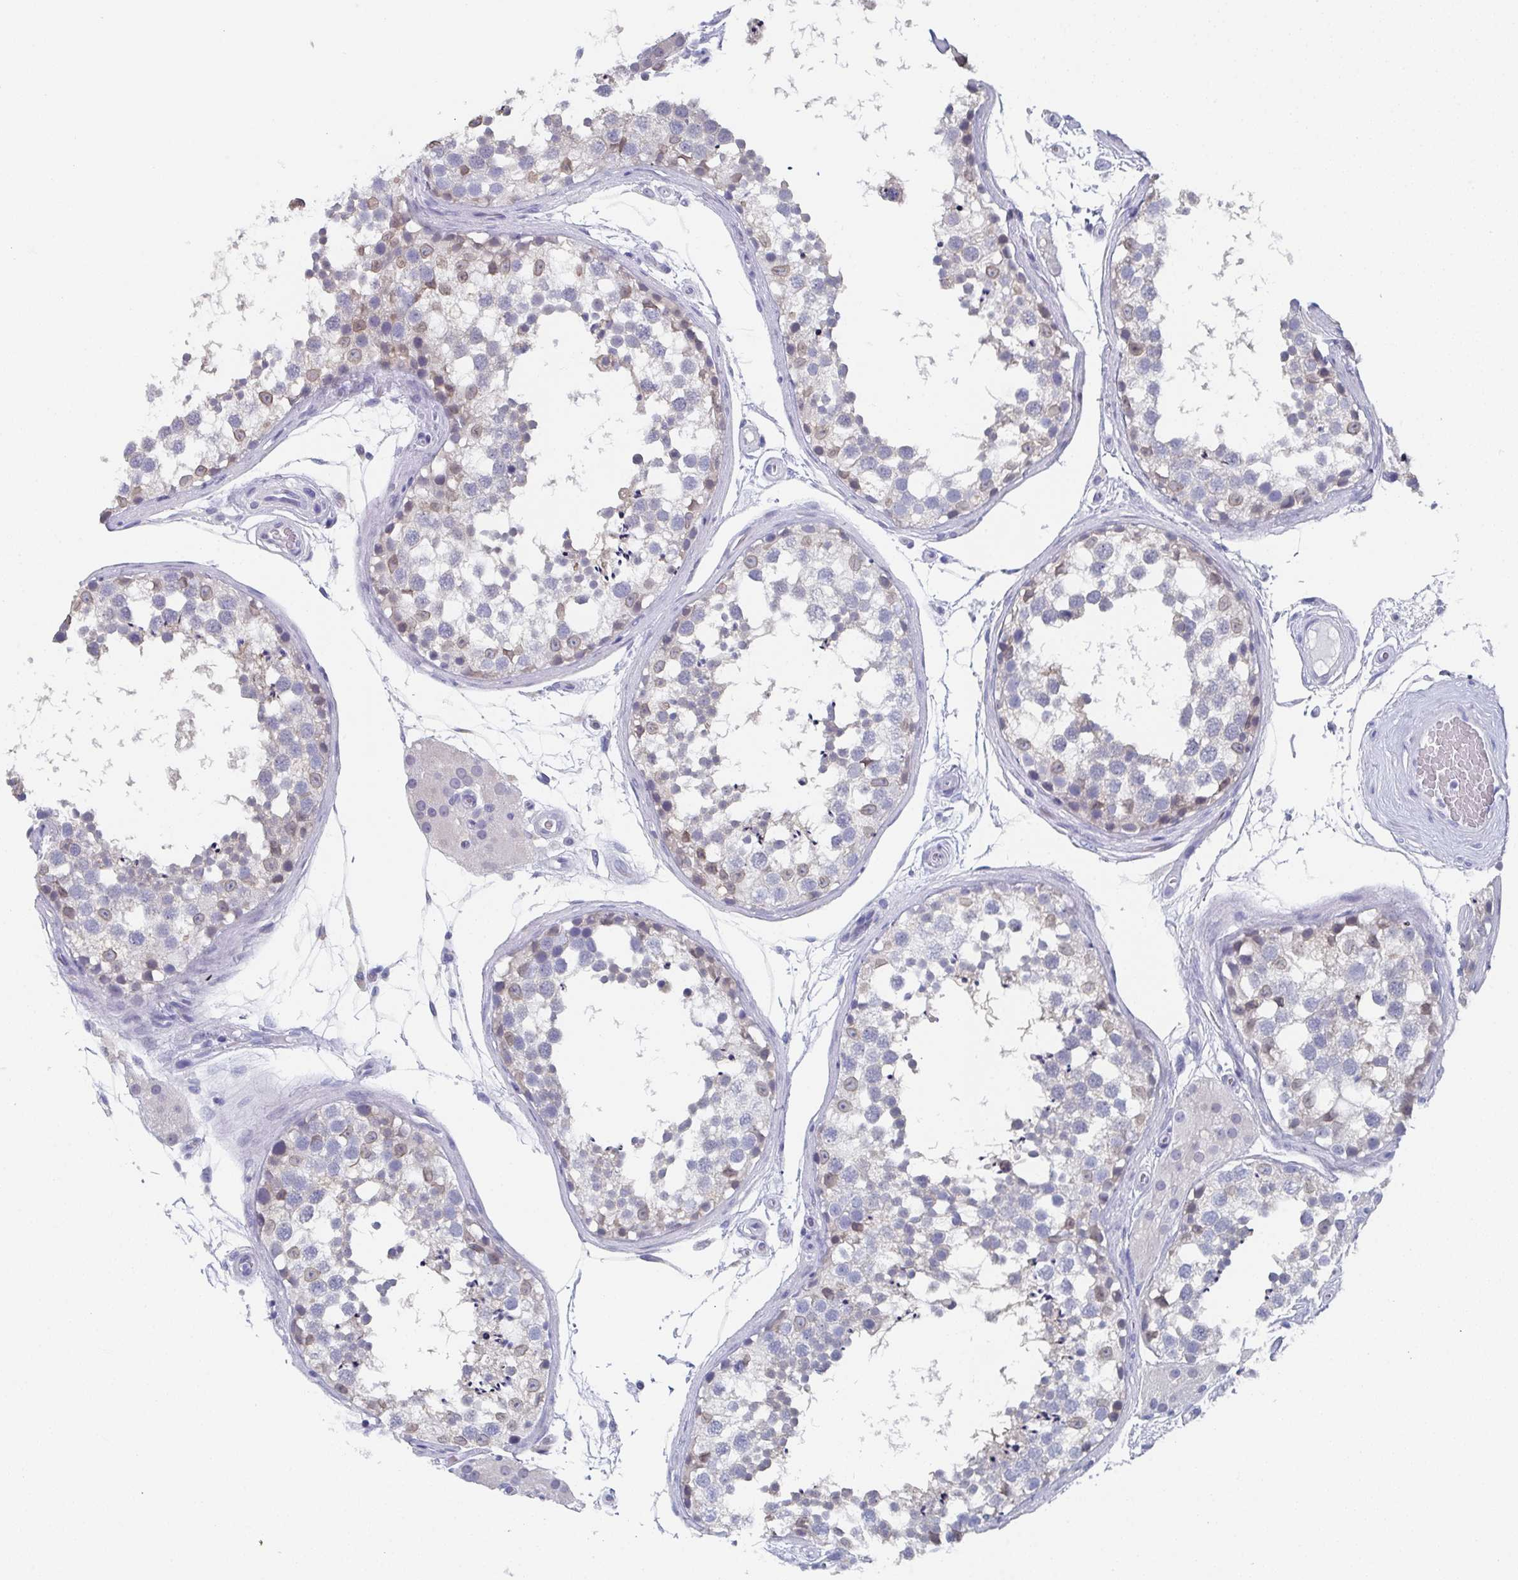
{"staining": {"intensity": "weak", "quantity": "<25%", "location": "nuclear"}, "tissue": "testis", "cell_type": "Cells in seminiferous ducts", "image_type": "normal", "snomed": [{"axis": "morphology", "description": "Normal tissue, NOS"}, {"axis": "morphology", "description": "Seminoma, NOS"}, {"axis": "topography", "description": "Testis"}], "caption": "This is an immunohistochemistry histopathology image of benign human testis. There is no expression in cells in seminiferous ducts.", "gene": "DYDC2", "patient": {"sex": "male", "age": 65}}